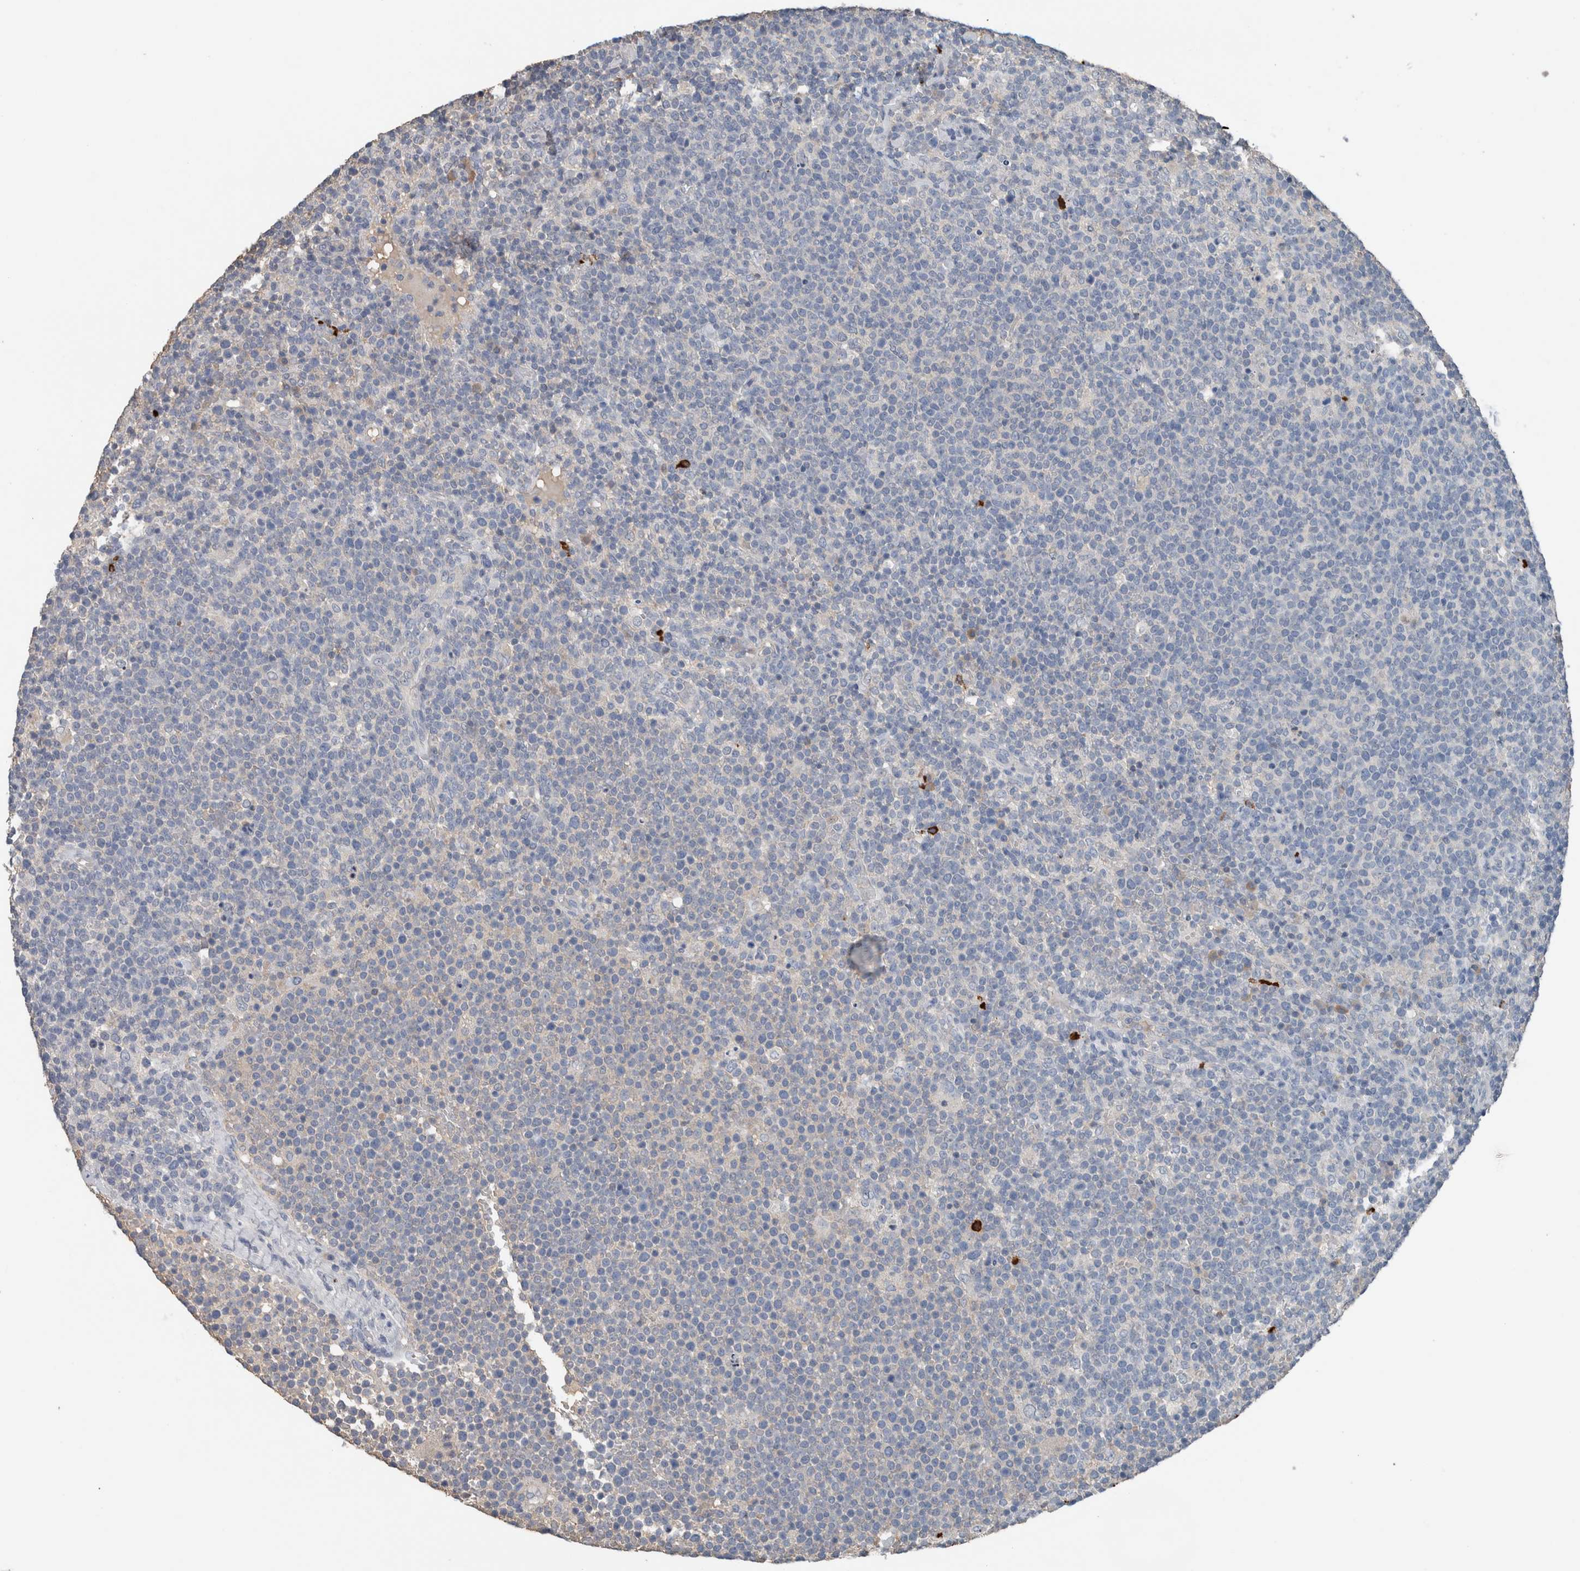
{"staining": {"intensity": "negative", "quantity": "none", "location": "none"}, "tissue": "lymphoma", "cell_type": "Tumor cells", "image_type": "cancer", "snomed": [{"axis": "morphology", "description": "Malignant lymphoma, non-Hodgkin's type, High grade"}, {"axis": "topography", "description": "Lymph node"}], "caption": "The photomicrograph demonstrates no significant staining in tumor cells of high-grade malignant lymphoma, non-Hodgkin's type. Nuclei are stained in blue.", "gene": "CRNN", "patient": {"sex": "male", "age": 61}}